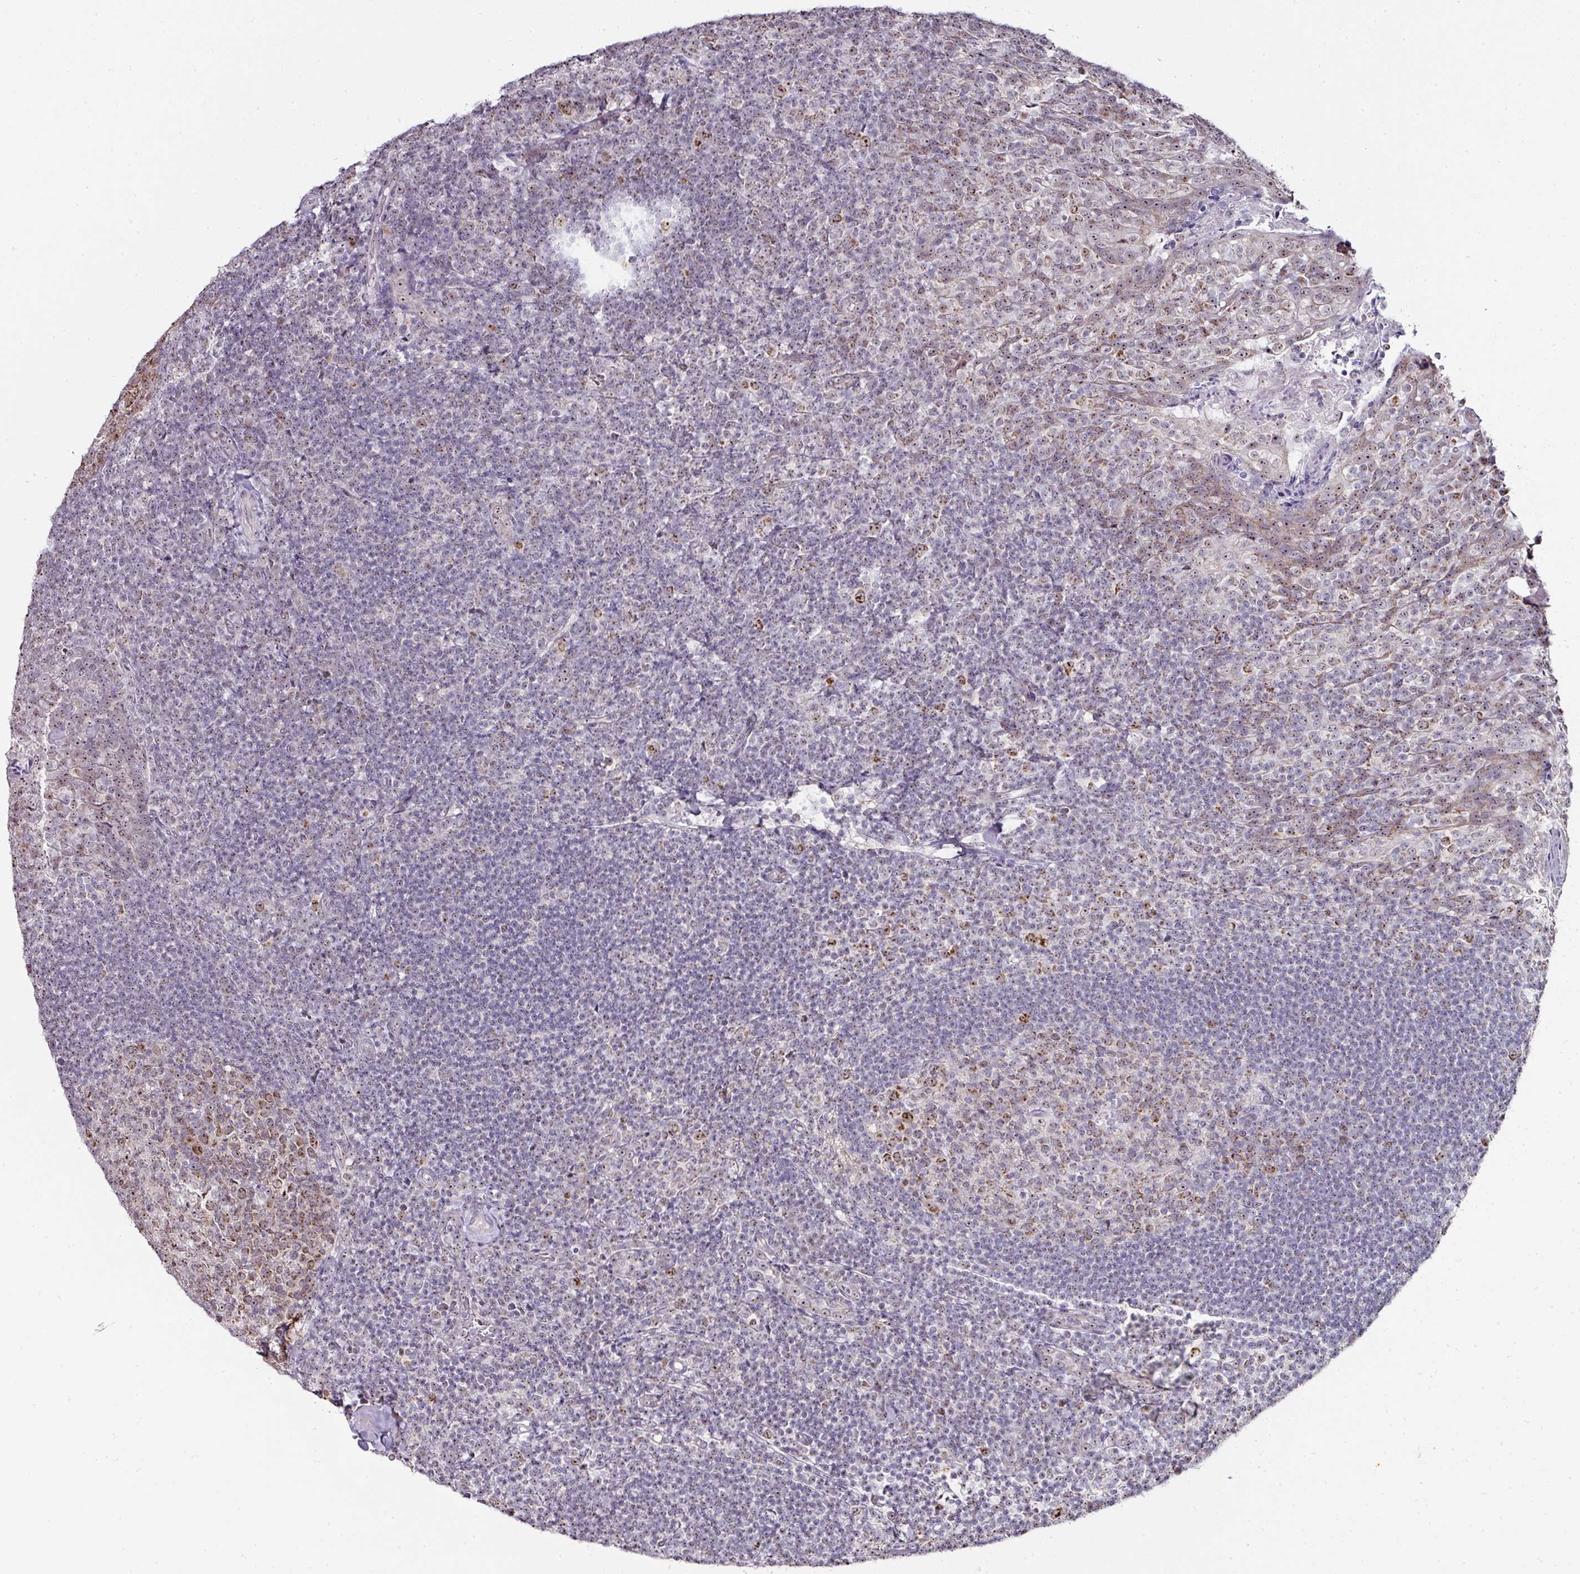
{"staining": {"intensity": "moderate", "quantity": ">75%", "location": "cytoplasmic/membranous,nuclear"}, "tissue": "tonsil", "cell_type": "Germinal center cells", "image_type": "normal", "snomed": [{"axis": "morphology", "description": "Normal tissue, NOS"}, {"axis": "topography", "description": "Tonsil"}], "caption": "This is a histology image of immunohistochemistry staining of benign tonsil, which shows moderate staining in the cytoplasmic/membranous,nuclear of germinal center cells.", "gene": "NACC2", "patient": {"sex": "female", "age": 10}}